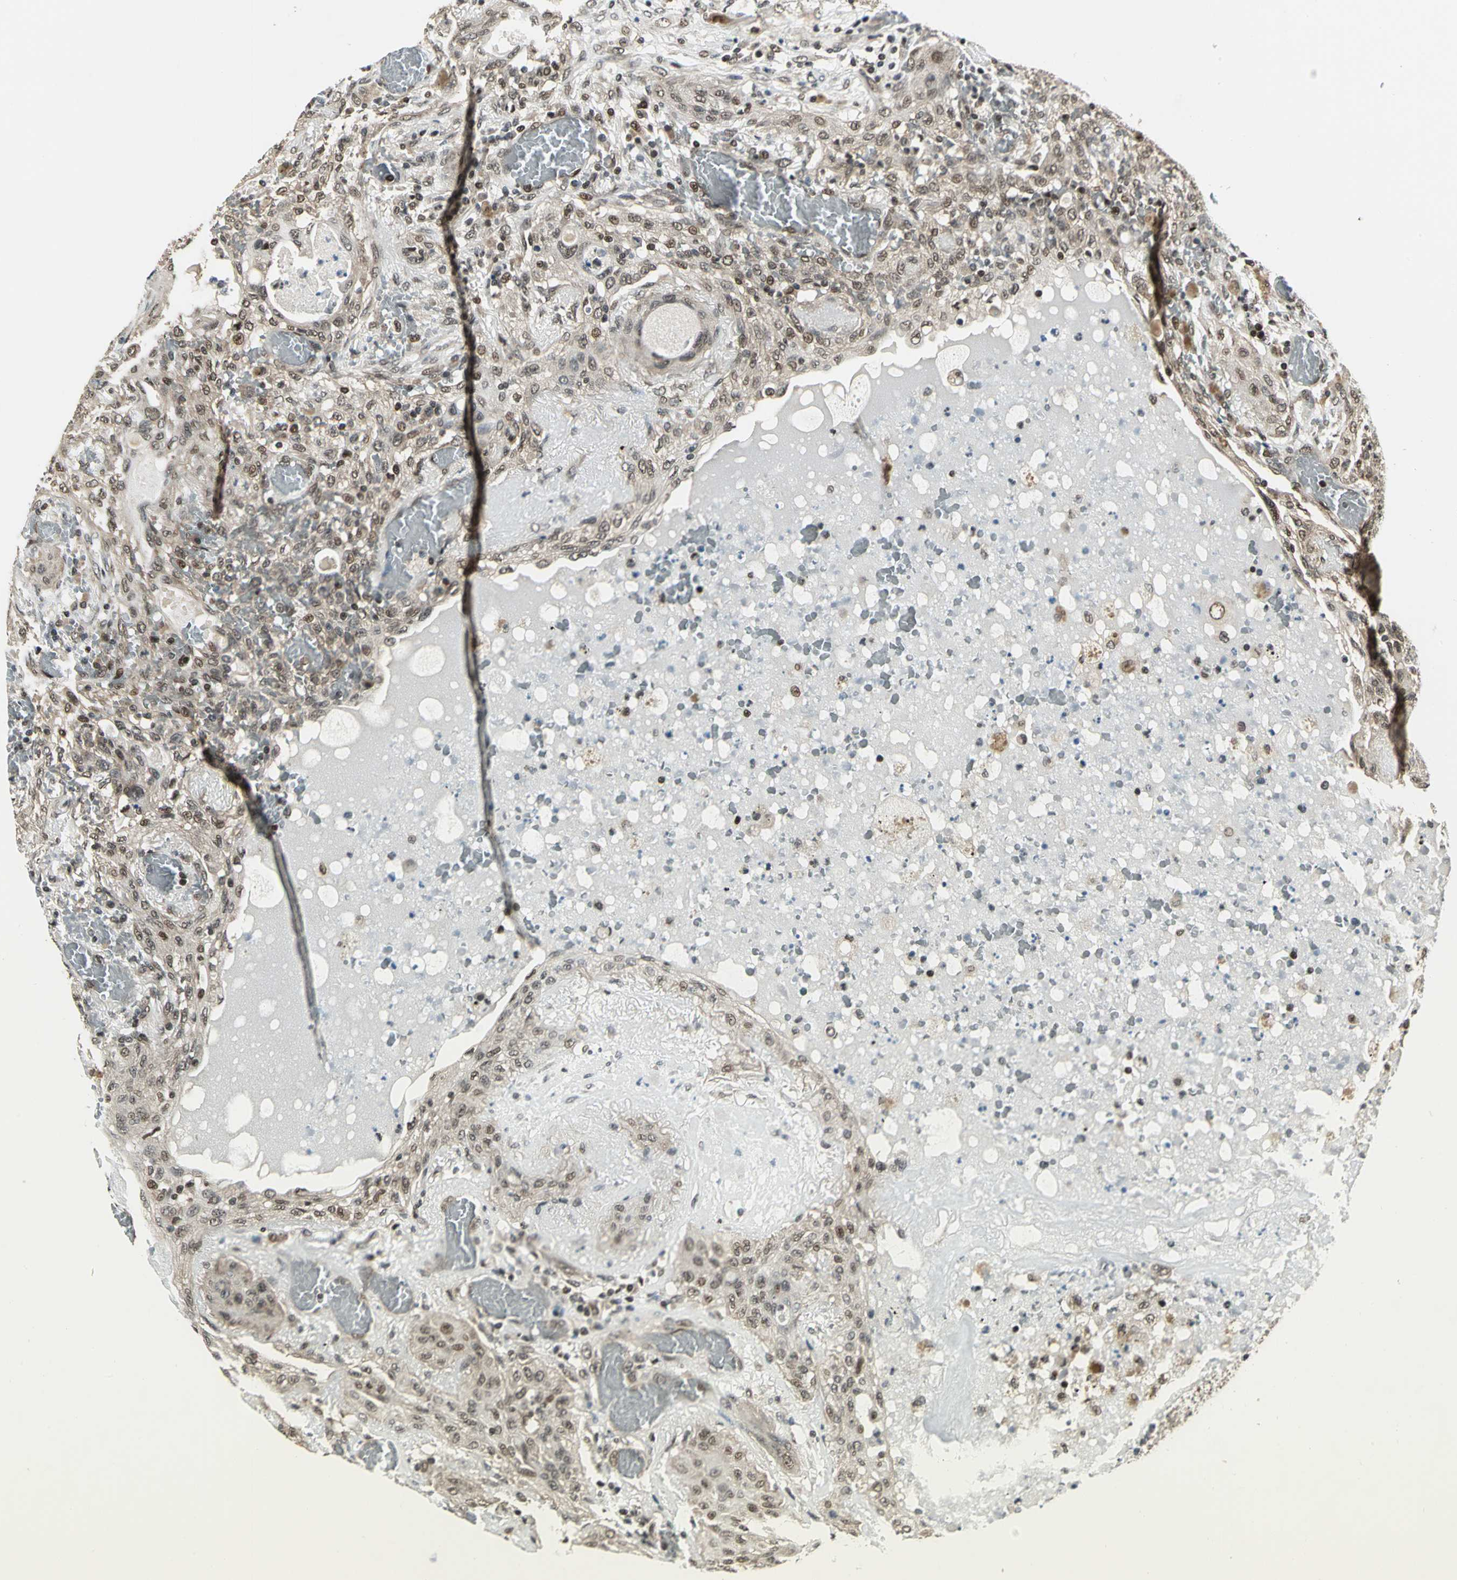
{"staining": {"intensity": "weak", "quantity": ">75%", "location": "cytoplasmic/membranous,nuclear"}, "tissue": "lung cancer", "cell_type": "Tumor cells", "image_type": "cancer", "snomed": [{"axis": "morphology", "description": "Squamous cell carcinoma, NOS"}, {"axis": "topography", "description": "Lung"}], "caption": "High-magnification brightfield microscopy of lung cancer stained with DAB (3,3'-diaminobenzidine) (brown) and counterstained with hematoxylin (blue). tumor cells exhibit weak cytoplasmic/membranous and nuclear expression is seen in about>75% of cells.", "gene": "PSMC3", "patient": {"sex": "female", "age": 47}}